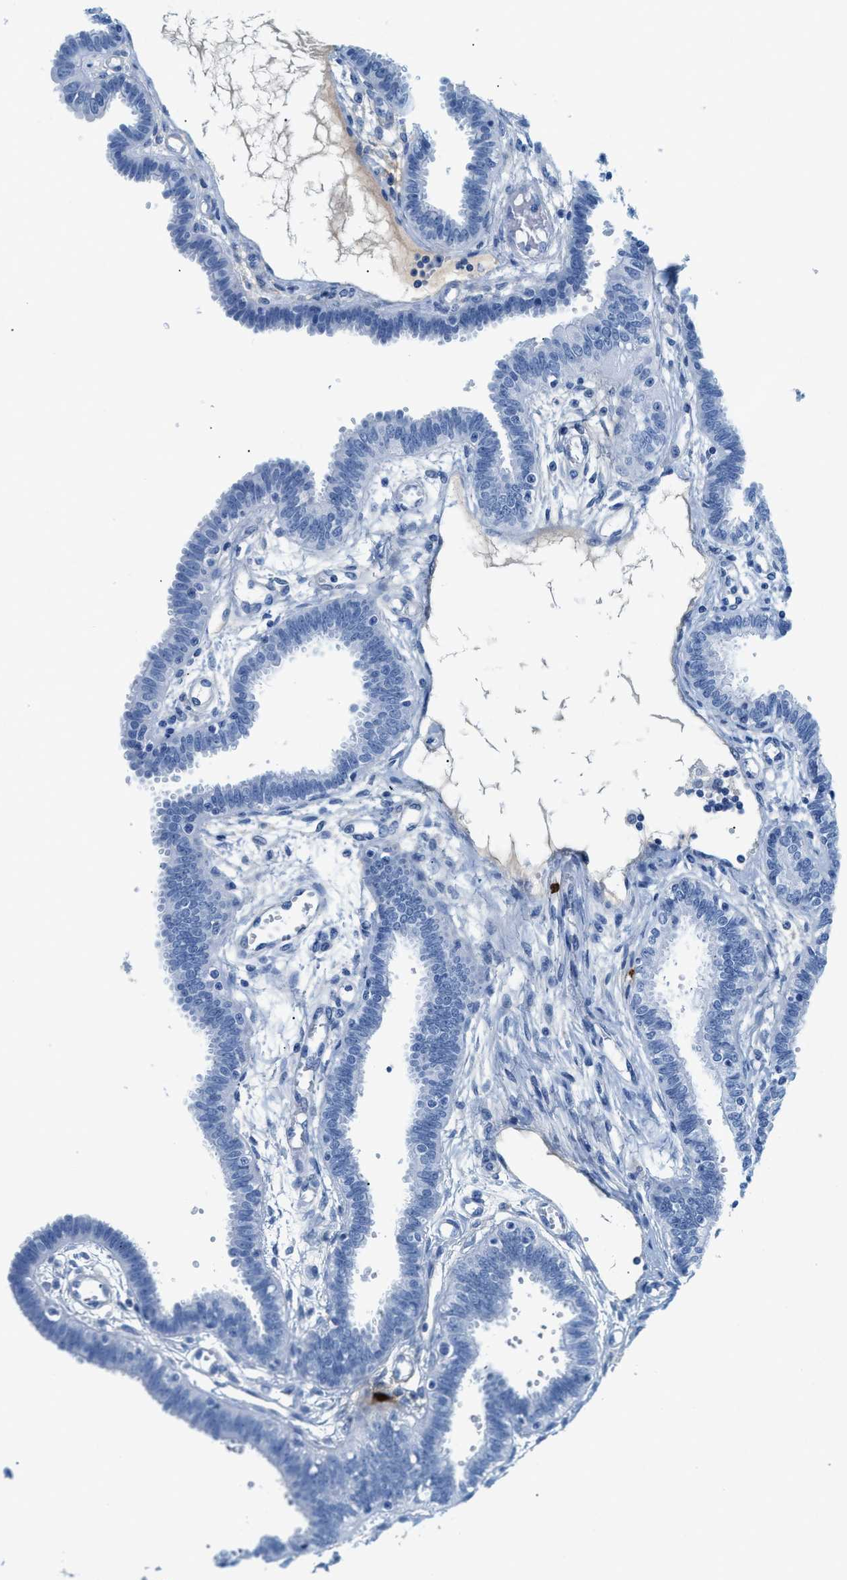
{"staining": {"intensity": "negative", "quantity": "none", "location": "none"}, "tissue": "fallopian tube", "cell_type": "Glandular cells", "image_type": "normal", "snomed": [{"axis": "morphology", "description": "Normal tissue, NOS"}, {"axis": "topography", "description": "Fallopian tube"}], "caption": "The immunohistochemistry (IHC) histopathology image has no significant positivity in glandular cells of fallopian tube. Nuclei are stained in blue.", "gene": "TPSAB1", "patient": {"sex": "female", "age": 32}}